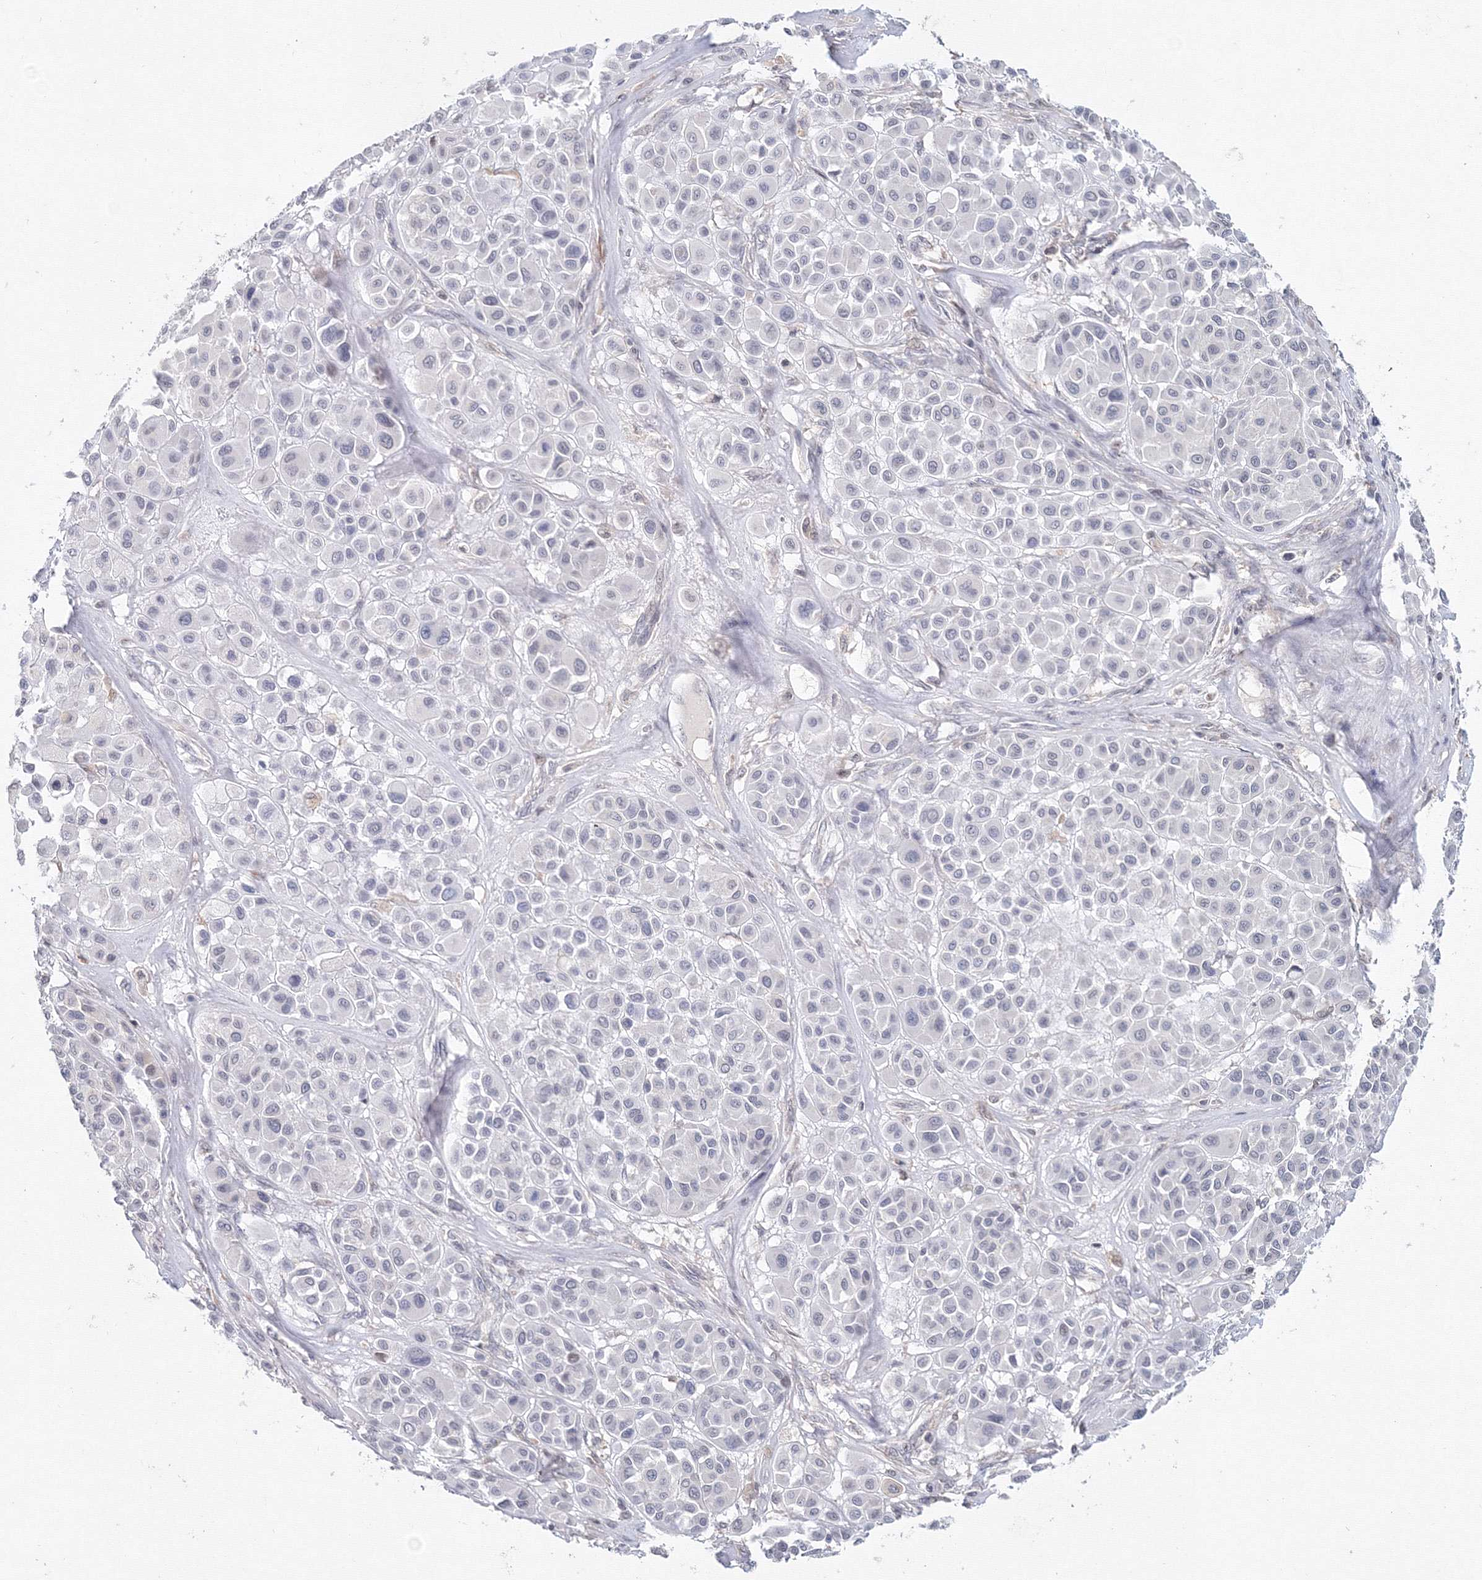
{"staining": {"intensity": "negative", "quantity": "none", "location": "none"}, "tissue": "melanoma", "cell_type": "Tumor cells", "image_type": "cancer", "snomed": [{"axis": "morphology", "description": "Malignant melanoma, Metastatic site"}, {"axis": "topography", "description": "Soft tissue"}], "caption": "Melanoma was stained to show a protein in brown. There is no significant expression in tumor cells. (Stains: DAB (3,3'-diaminobenzidine) immunohistochemistry with hematoxylin counter stain, Microscopy: brightfield microscopy at high magnification).", "gene": "SLC7A7", "patient": {"sex": "male", "age": 41}}